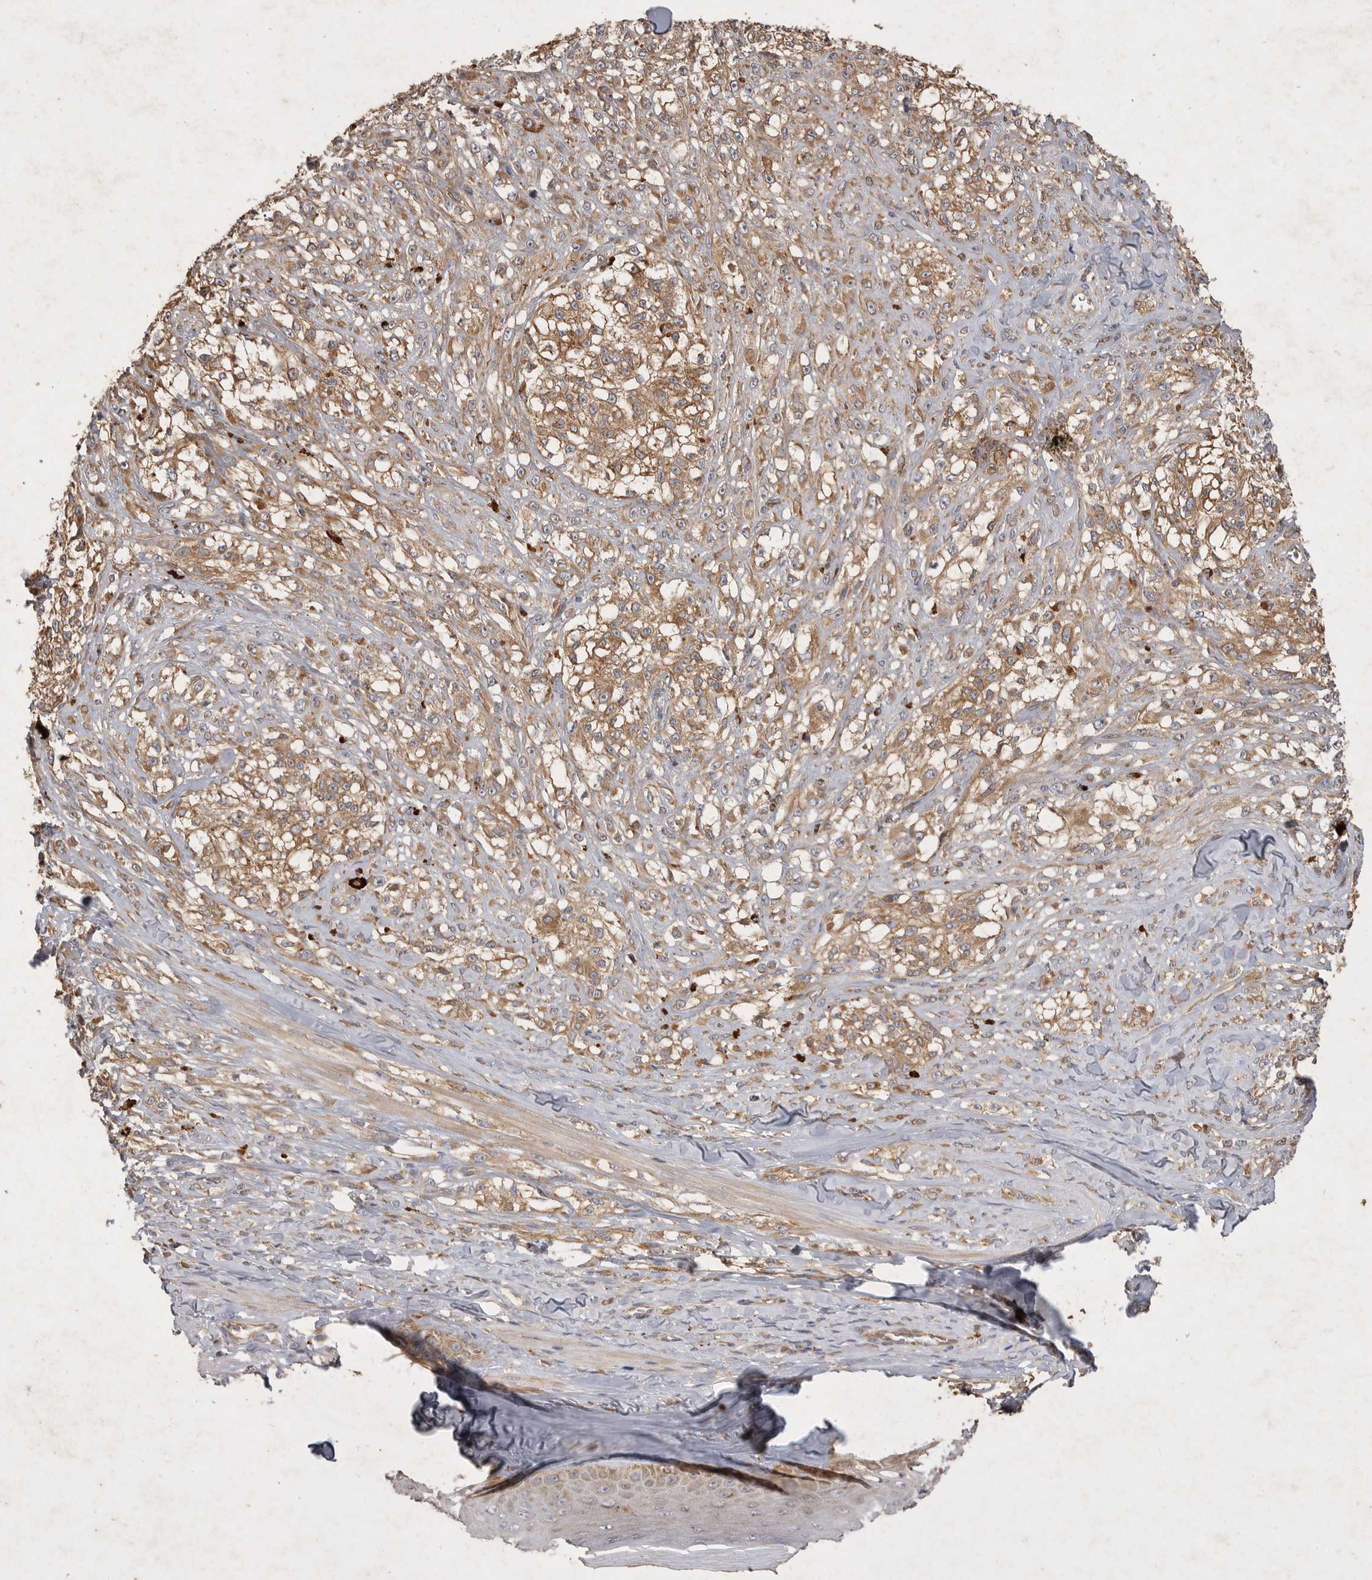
{"staining": {"intensity": "moderate", "quantity": ">75%", "location": "cytoplasmic/membranous"}, "tissue": "melanoma", "cell_type": "Tumor cells", "image_type": "cancer", "snomed": [{"axis": "morphology", "description": "Malignant melanoma, NOS"}, {"axis": "topography", "description": "Skin of head"}], "caption": "The image demonstrates immunohistochemical staining of melanoma. There is moderate cytoplasmic/membranous expression is present in approximately >75% of tumor cells.", "gene": "MRPL41", "patient": {"sex": "male", "age": 83}}